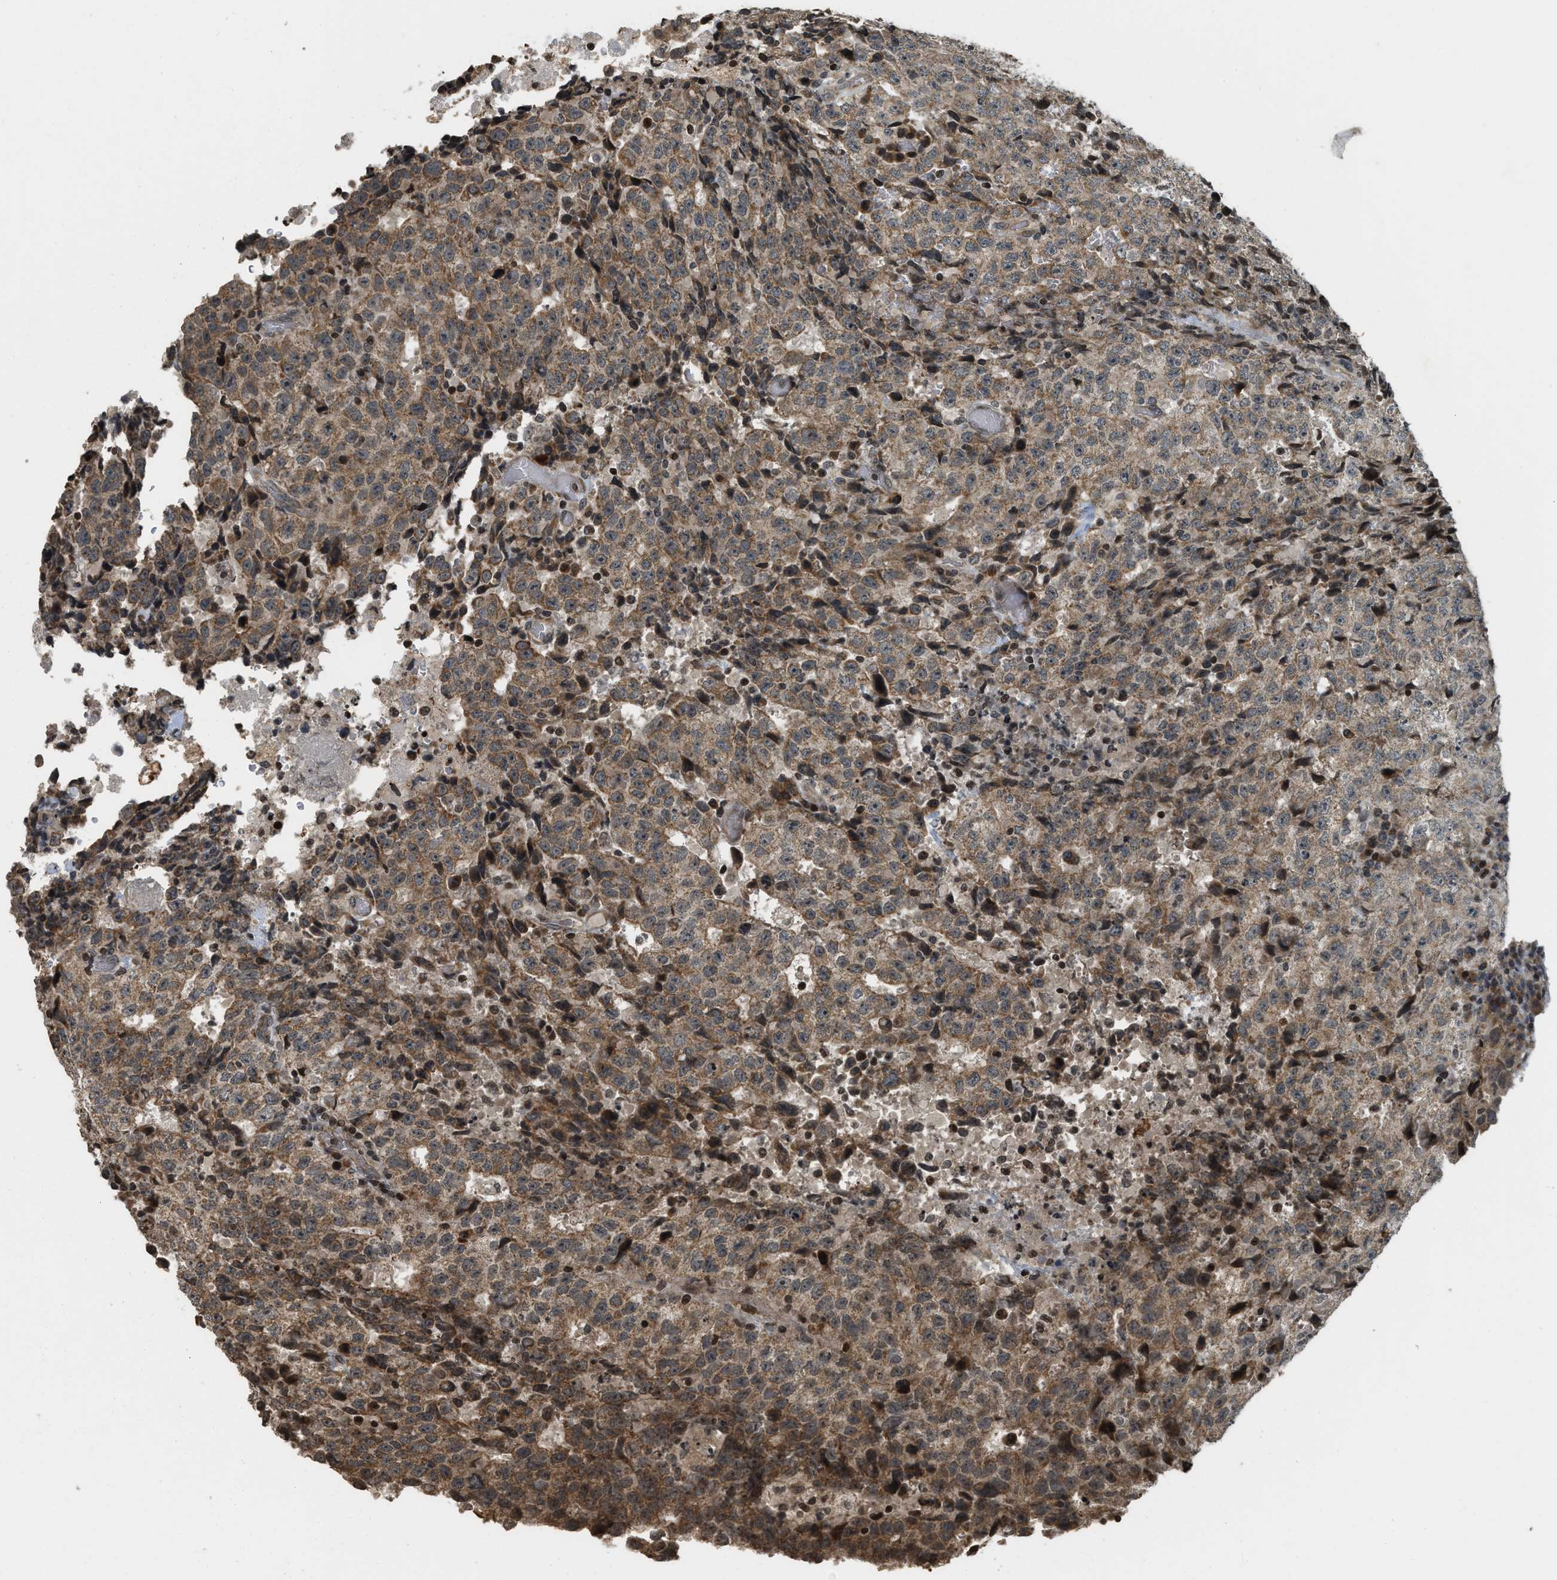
{"staining": {"intensity": "moderate", "quantity": ">75%", "location": "cytoplasmic/membranous,nuclear"}, "tissue": "testis cancer", "cell_type": "Tumor cells", "image_type": "cancer", "snomed": [{"axis": "morphology", "description": "Necrosis, NOS"}, {"axis": "morphology", "description": "Carcinoma, Embryonal, NOS"}, {"axis": "topography", "description": "Testis"}], "caption": "Human testis cancer (embryonal carcinoma) stained for a protein (brown) displays moderate cytoplasmic/membranous and nuclear positive positivity in approximately >75% of tumor cells.", "gene": "SIAH1", "patient": {"sex": "male", "age": 19}}